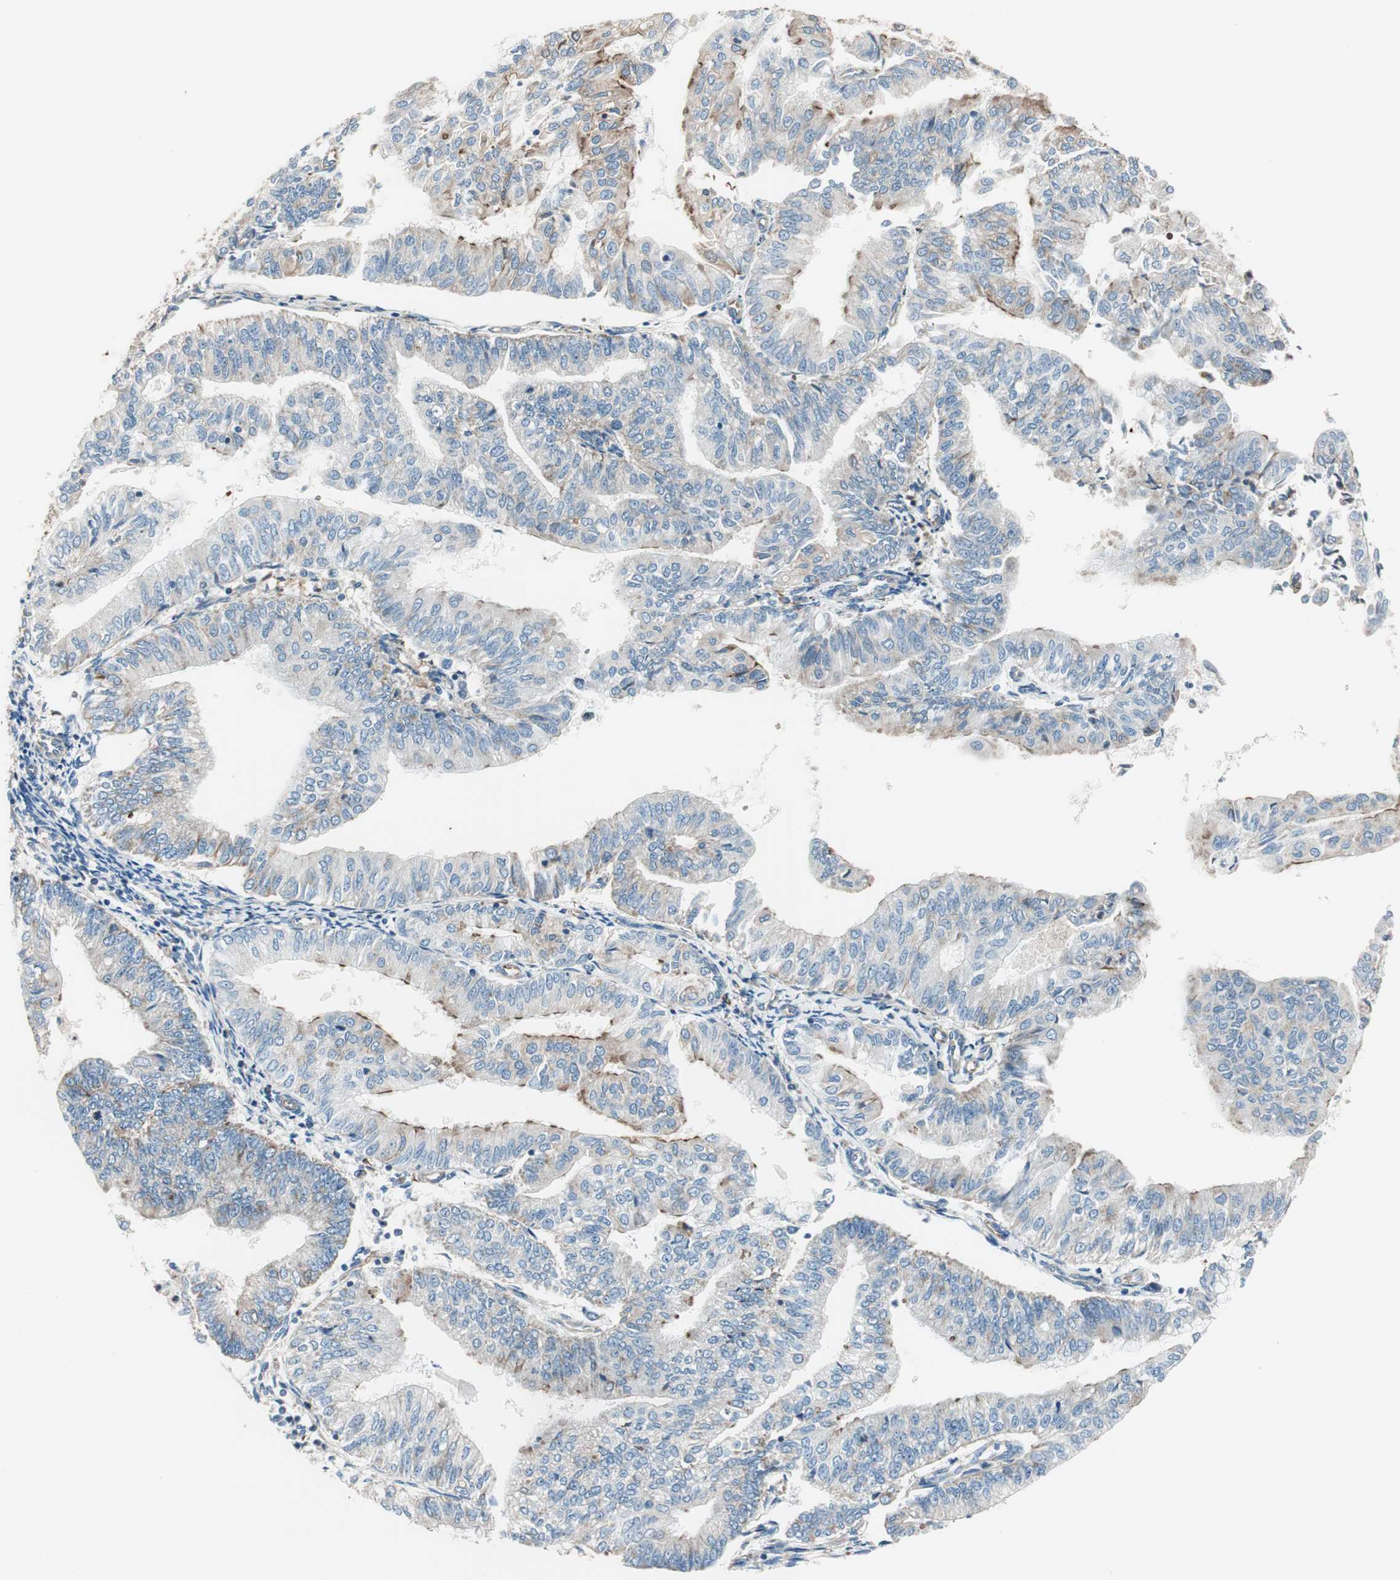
{"staining": {"intensity": "weak", "quantity": "25%-75%", "location": "cytoplasmic/membranous"}, "tissue": "endometrial cancer", "cell_type": "Tumor cells", "image_type": "cancer", "snomed": [{"axis": "morphology", "description": "Adenocarcinoma, NOS"}, {"axis": "topography", "description": "Endometrium"}], "caption": "Brown immunohistochemical staining in endometrial cancer (adenocarcinoma) shows weak cytoplasmic/membranous expression in approximately 25%-75% of tumor cells.", "gene": "SRCIN1", "patient": {"sex": "female", "age": 59}}